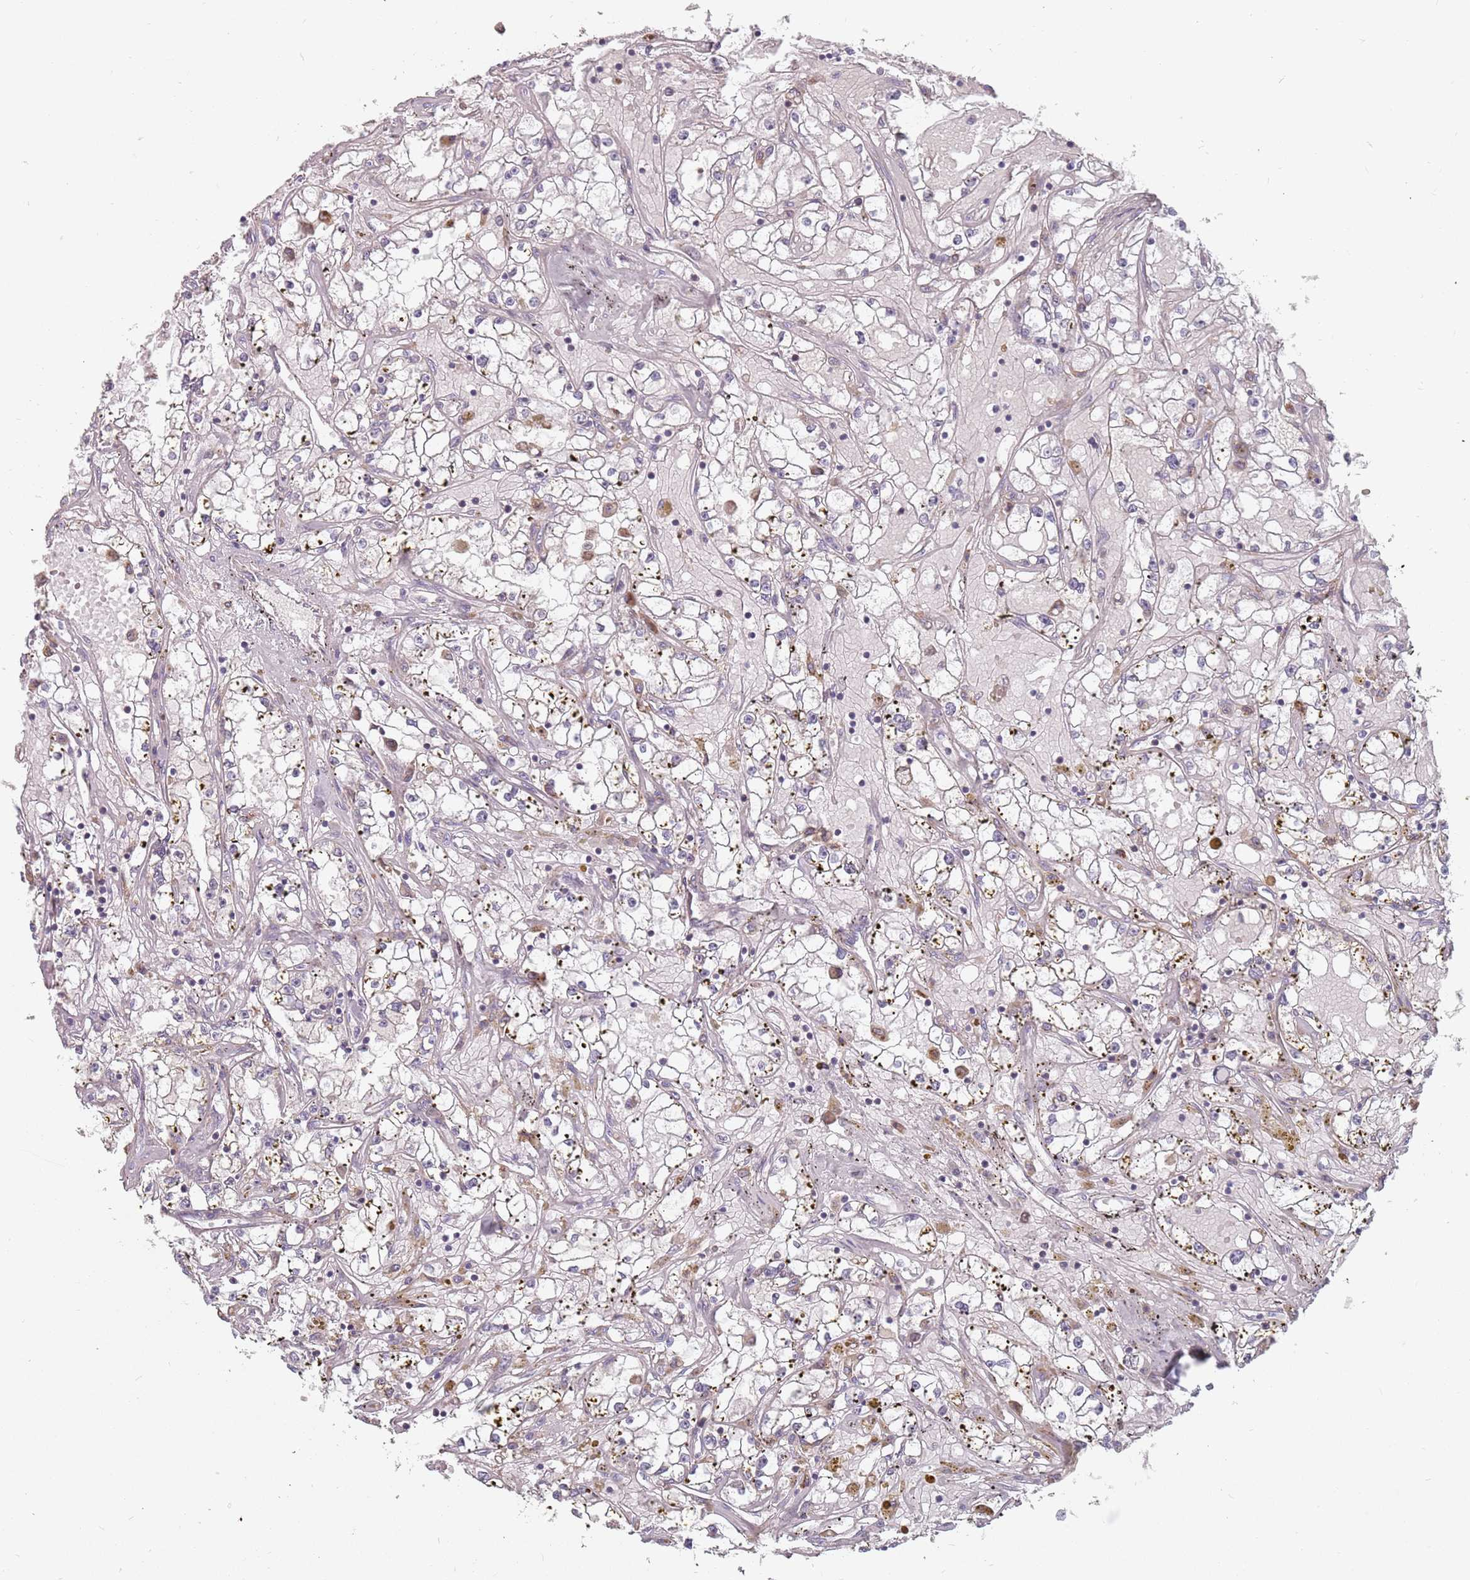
{"staining": {"intensity": "negative", "quantity": "none", "location": "none"}, "tissue": "renal cancer", "cell_type": "Tumor cells", "image_type": "cancer", "snomed": [{"axis": "morphology", "description": "Adenocarcinoma, NOS"}, {"axis": "topography", "description": "Kidney"}], "caption": "This histopathology image is of renal cancer stained with immunohistochemistry (IHC) to label a protein in brown with the nuclei are counter-stained blue. There is no expression in tumor cells.", "gene": "ADAL", "patient": {"sex": "male", "age": 56}}